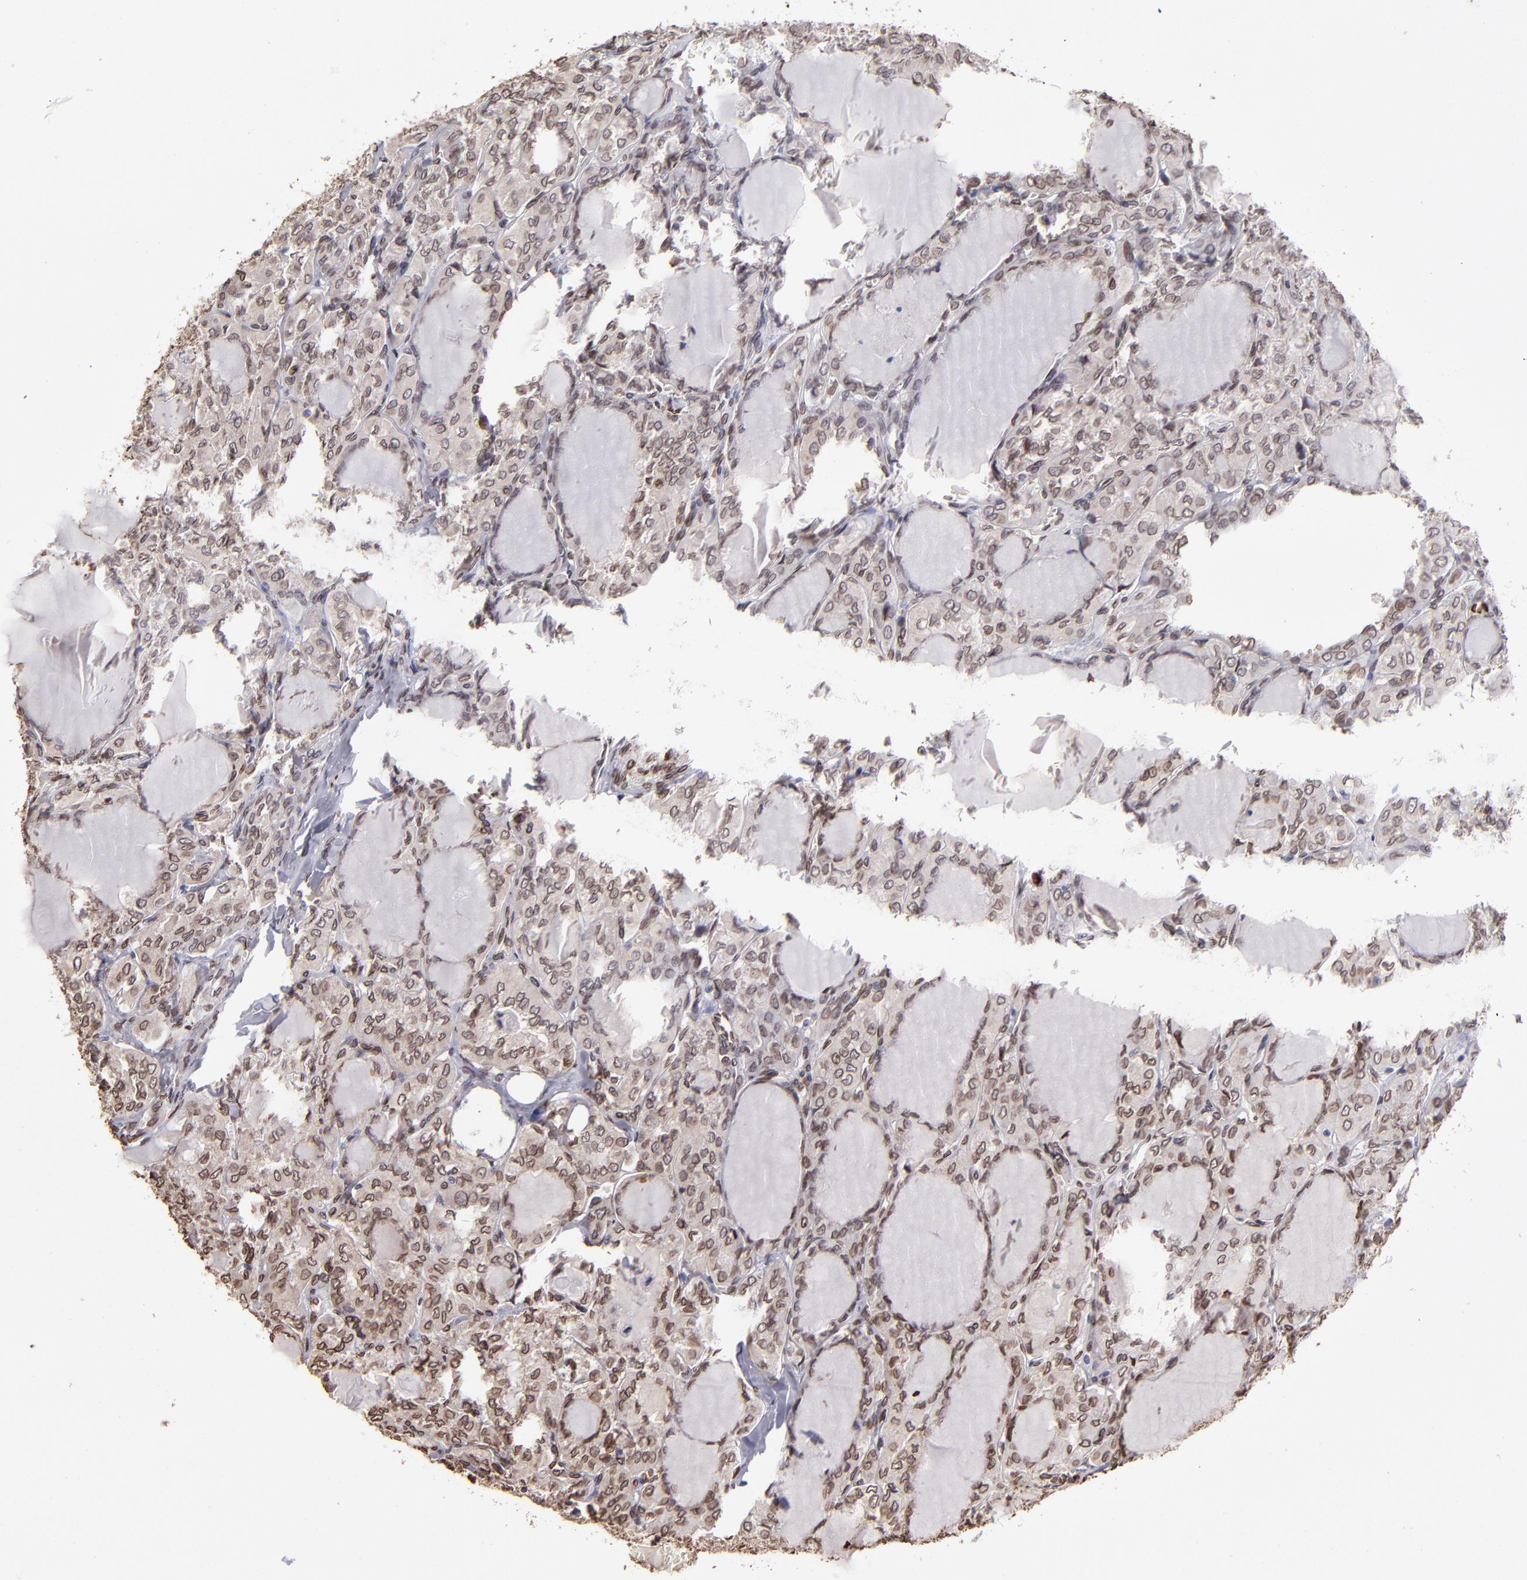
{"staining": {"intensity": "weak", "quantity": ">75%", "location": "cytoplasmic/membranous,nuclear"}, "tissue": "thyroid cancer", "cell_type": "Tumor cells", "image_type": "cancer", "snomed": [{"axis": "morphology", "description": "Papillary adenocarcinoma, NOS"}, {"axis": "topography", "description": "Thyroid gland"}], "caption": "Human thyroid cancer (papillary adenocarcinoma) stained with a protein marker displays weak staining in tumor cells.", "gene": "PUM3", "patient": {"sex": "male", "age": 20}}